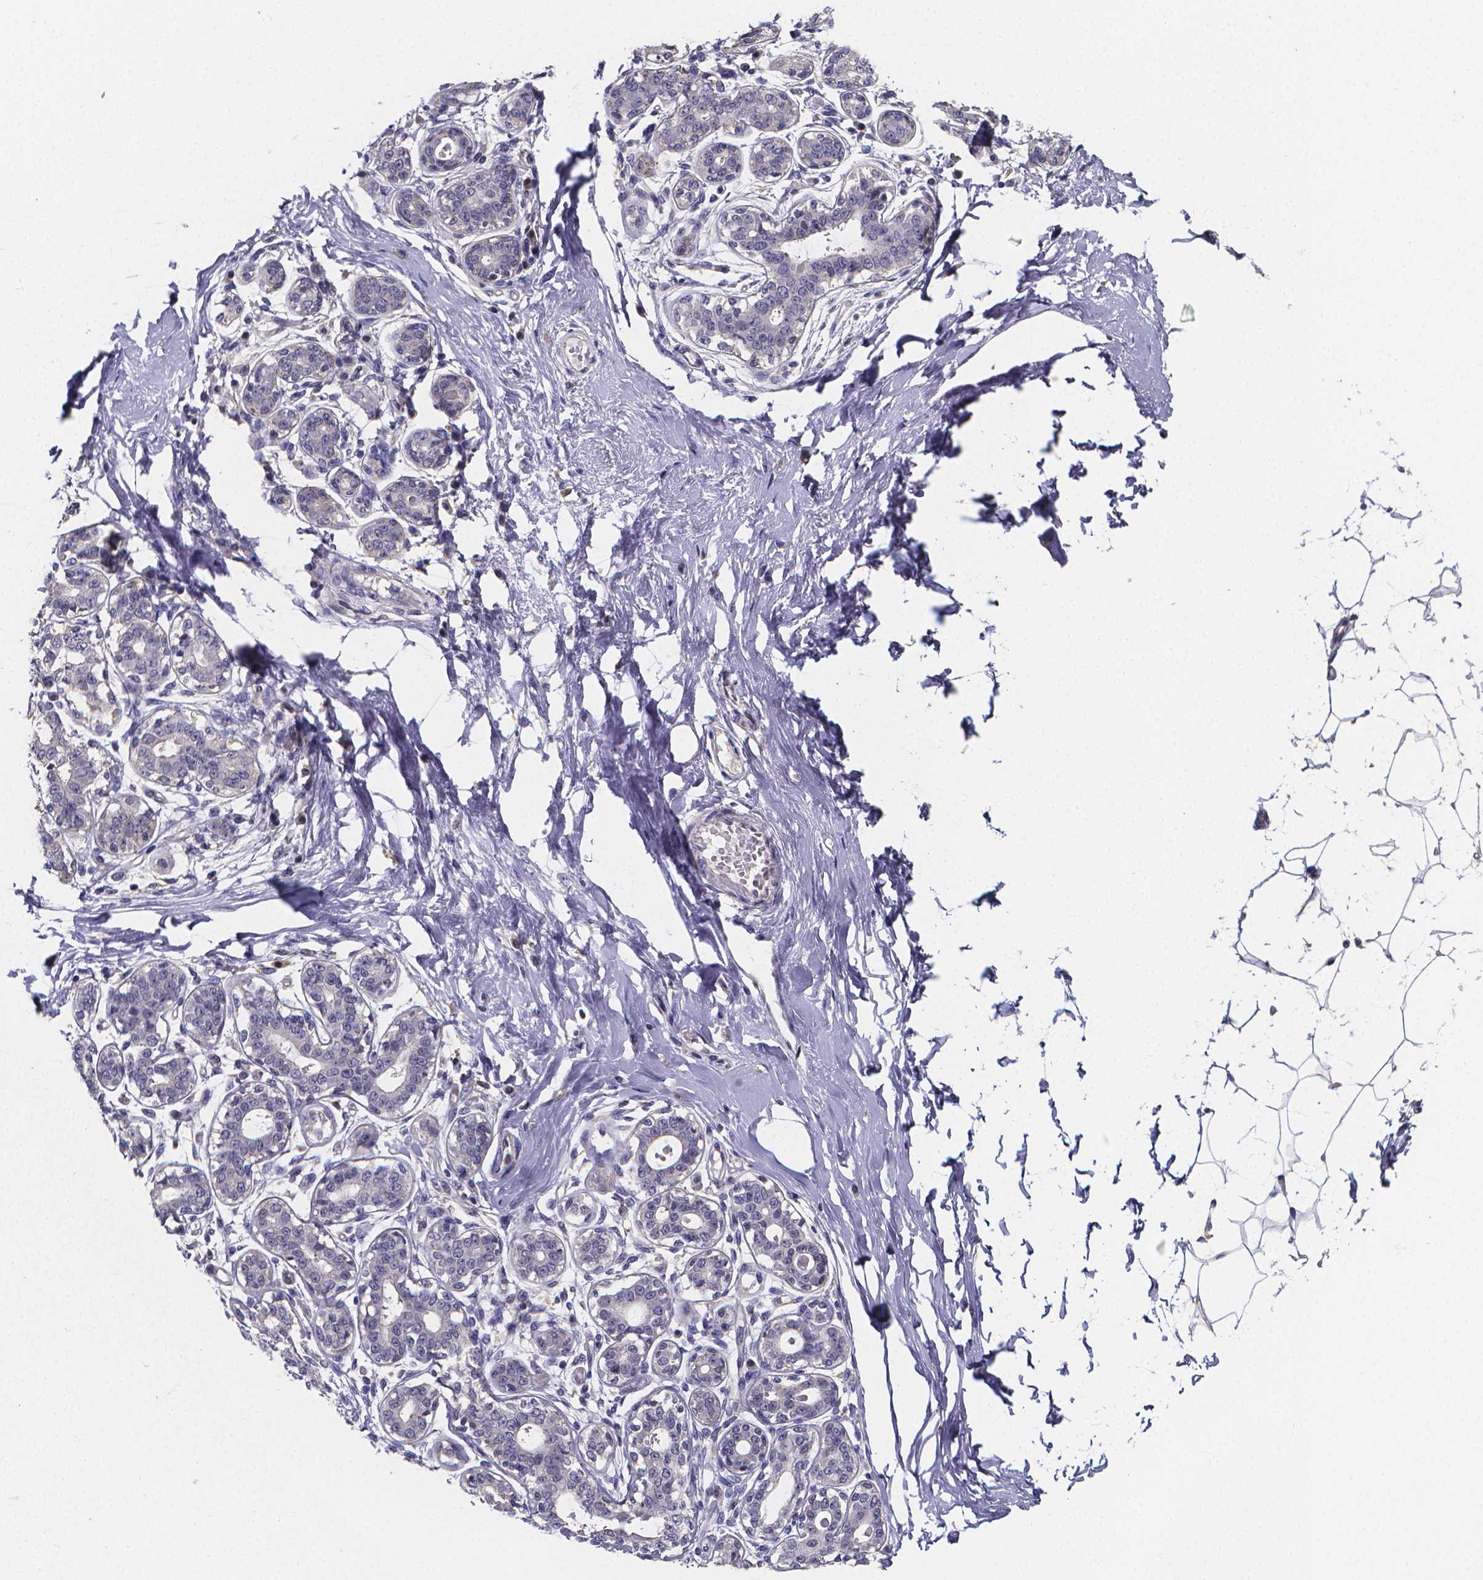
{"staining": {"intensity": "negative", "quantity": "none", "location": "none"}, "tissue": "breast", "cell_type": "Adipocytes", "image_type": "normal", "snomed": [{"axis": "morphology", "description": "Normal tissue, NOS"}, {"axis": "topography", "description": "Skin"}, {"axis": "topography", "description": "Breast"}], "caption": "Adipocytes show no significant positivity in unremarkable breast.", "gene": "PAH", "patient": {"sex": "female", "age": 43}}